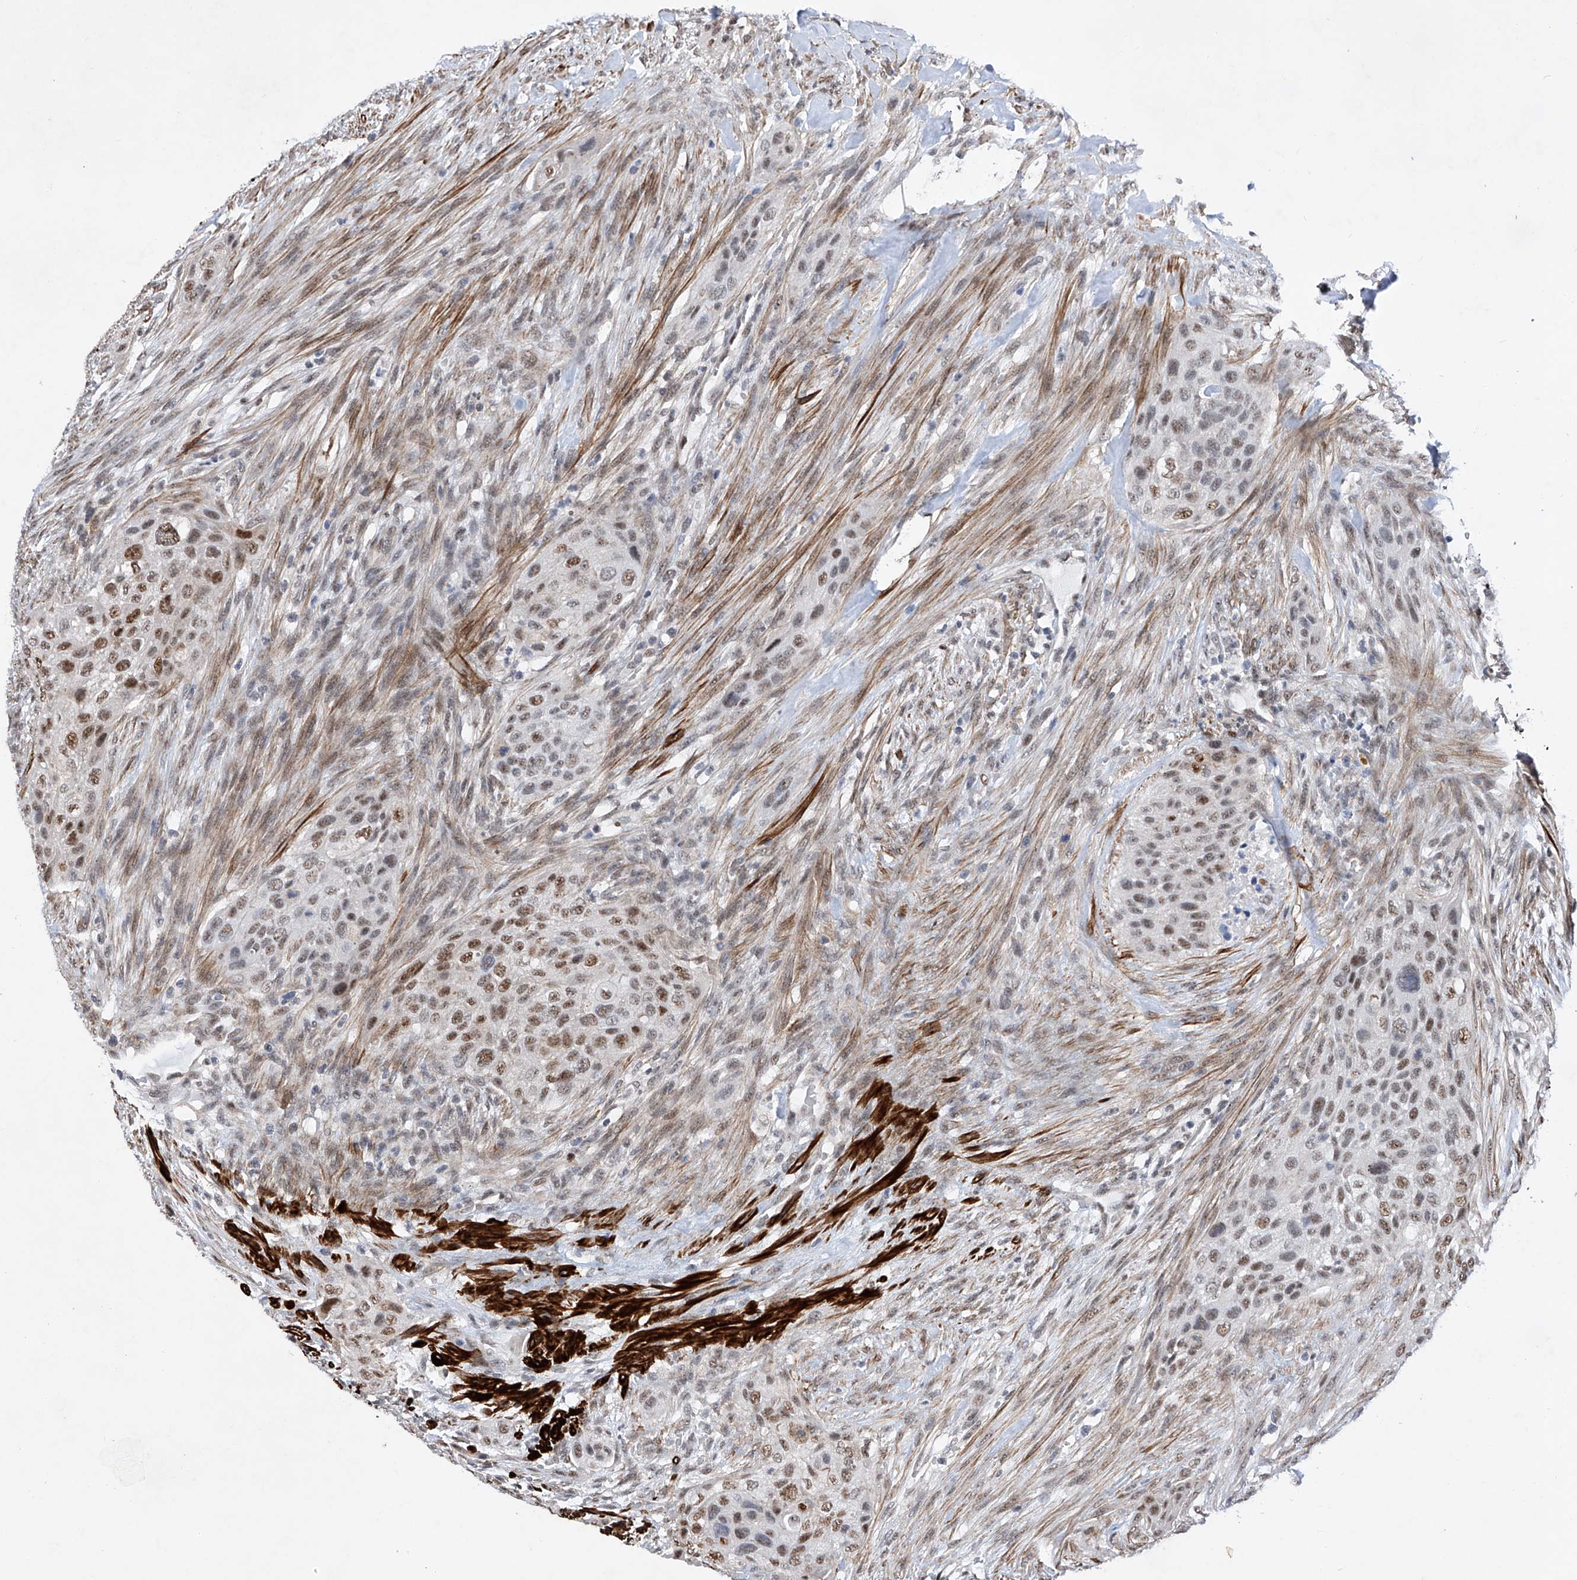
{"staining": {"intensity": "moderate", "quantity": ">75%", "location": "nuclear"}, "tissue": "urothelial cancer", "cell_type": "Tumor cells", "image_type": "cancer", "snomed": [{"axis": "morphology", "description": "Urothelial carcinoma, High grade"}, {"axis": "topography", "description": "Urinary bladder"}], "caption": "Immunohistochemical staining of human urothelial cancer reveals medium levels of moderate nuclear expression in approximately >75% of tumor cells.", "gene": "NFATC4", "patient": {"sex": "male", "age": 35}}